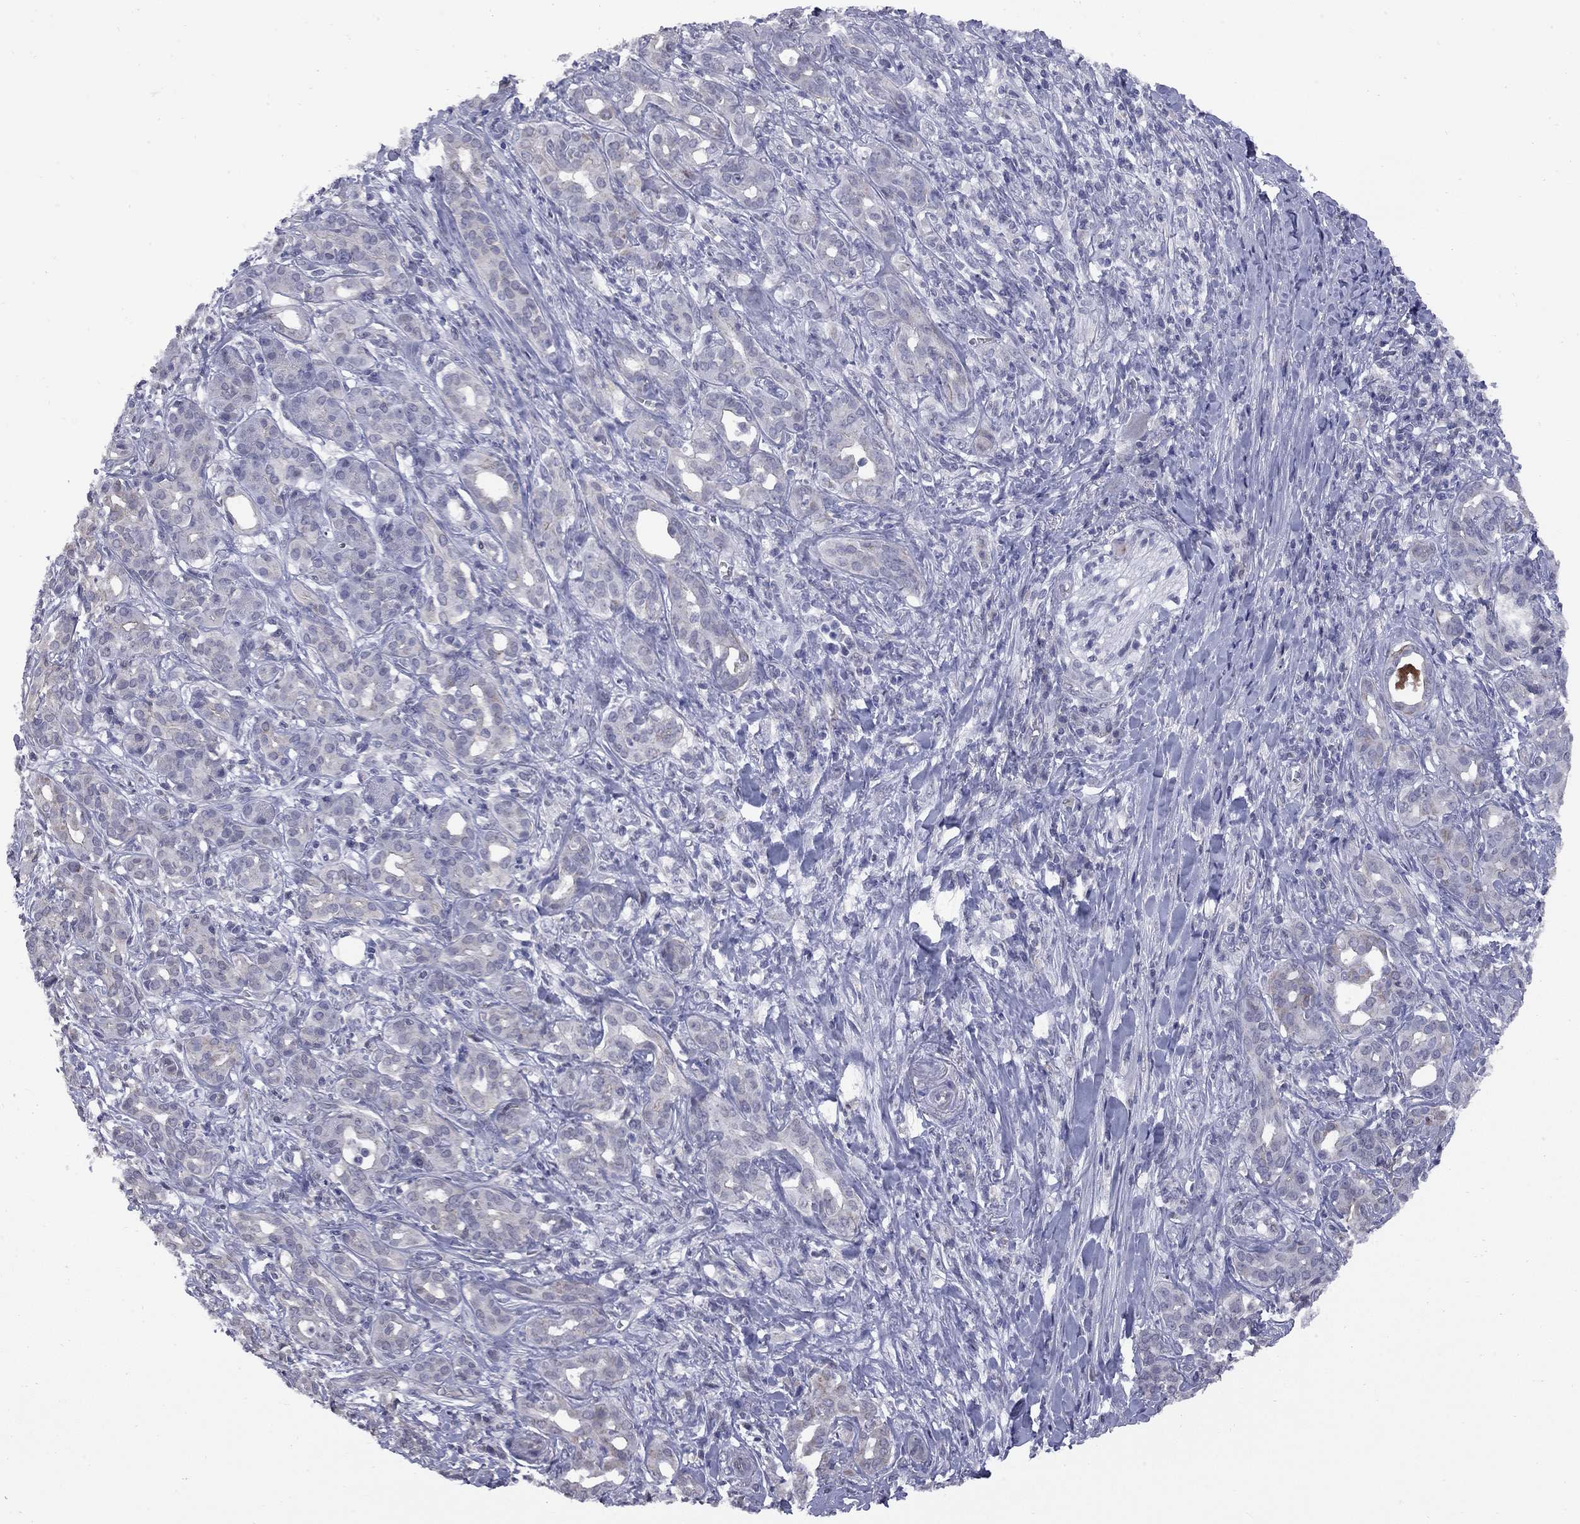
{"staining": {"intensity": "negative", "quantity": "none", "location": "none"}, "tissue": "pancreatic cancer", "cell_type": "Tumor cells", "image_type": "cancer", "snomed": [{"axis": "morphology", "description": "Adenocarcinoma, NOS"}, {"axis": "topography", "description": "Pancreas"}], "caption": "Immunohistochemistry micrograph of neoplastic tissue: pancreatic adenocarcinoma stained with DAB (3,3'-diaminobenzidine) reveals no significant protein staining in tumor cells.", "gene": "HTR4", "patient": {"sex": "male", "age": 61}}